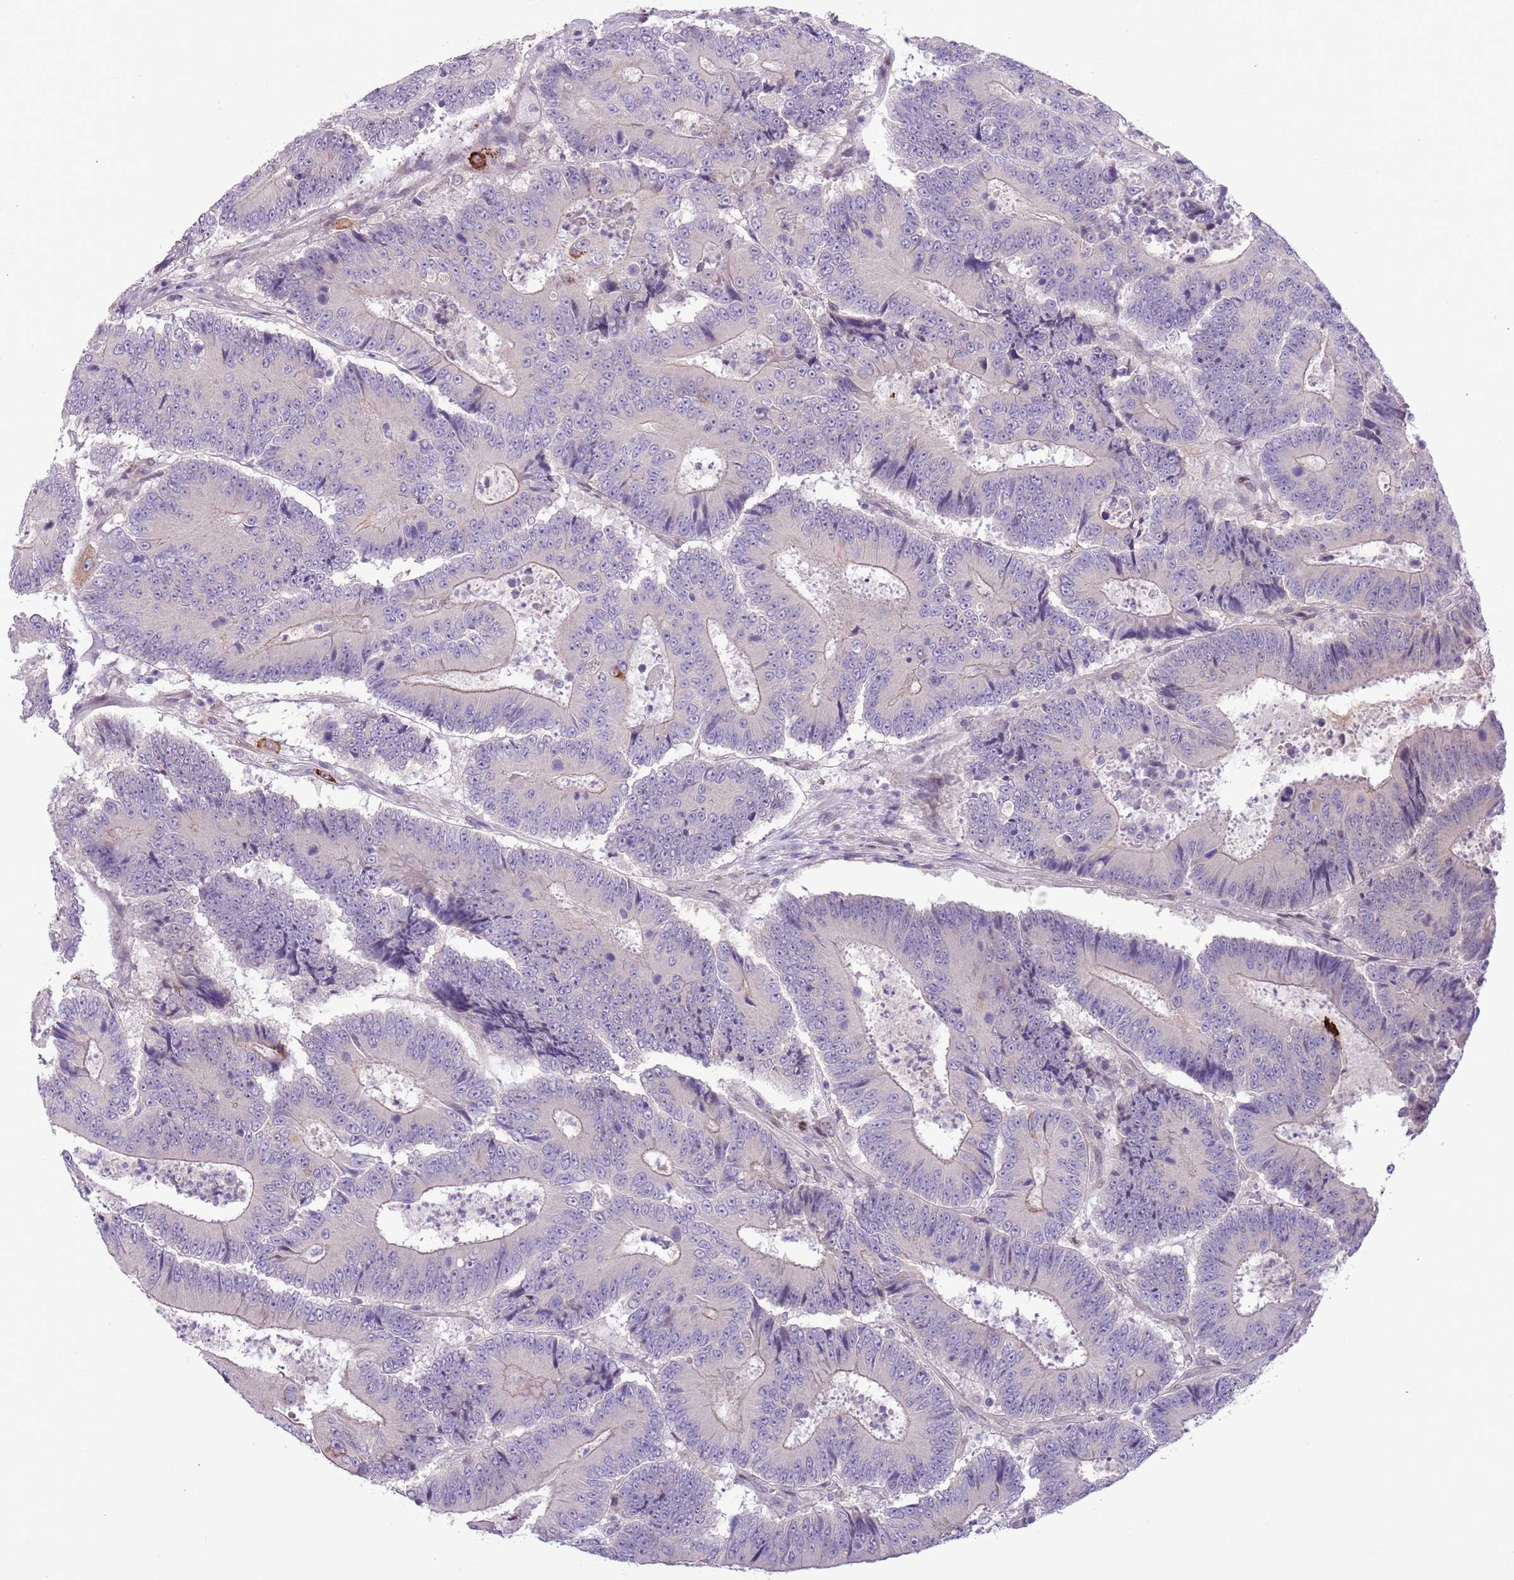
{"staining": {"intensity": "negative", "quantity": "none", "location": "none"}, "tissue": "colorectal cancer", "cell_type": "Tumor cells", "image_type": "cancer", "snomed": [{"axis": "morphology", "description": "Adenocarcinoma, NOS"}, {"axis": "topography", "description": "Colon"}], "caption": "IHC of human colorectal cancer demonstrates no staining in tumor cells.", "gene": "CCND2", "patient": {"sex": "male", "age": 83}}